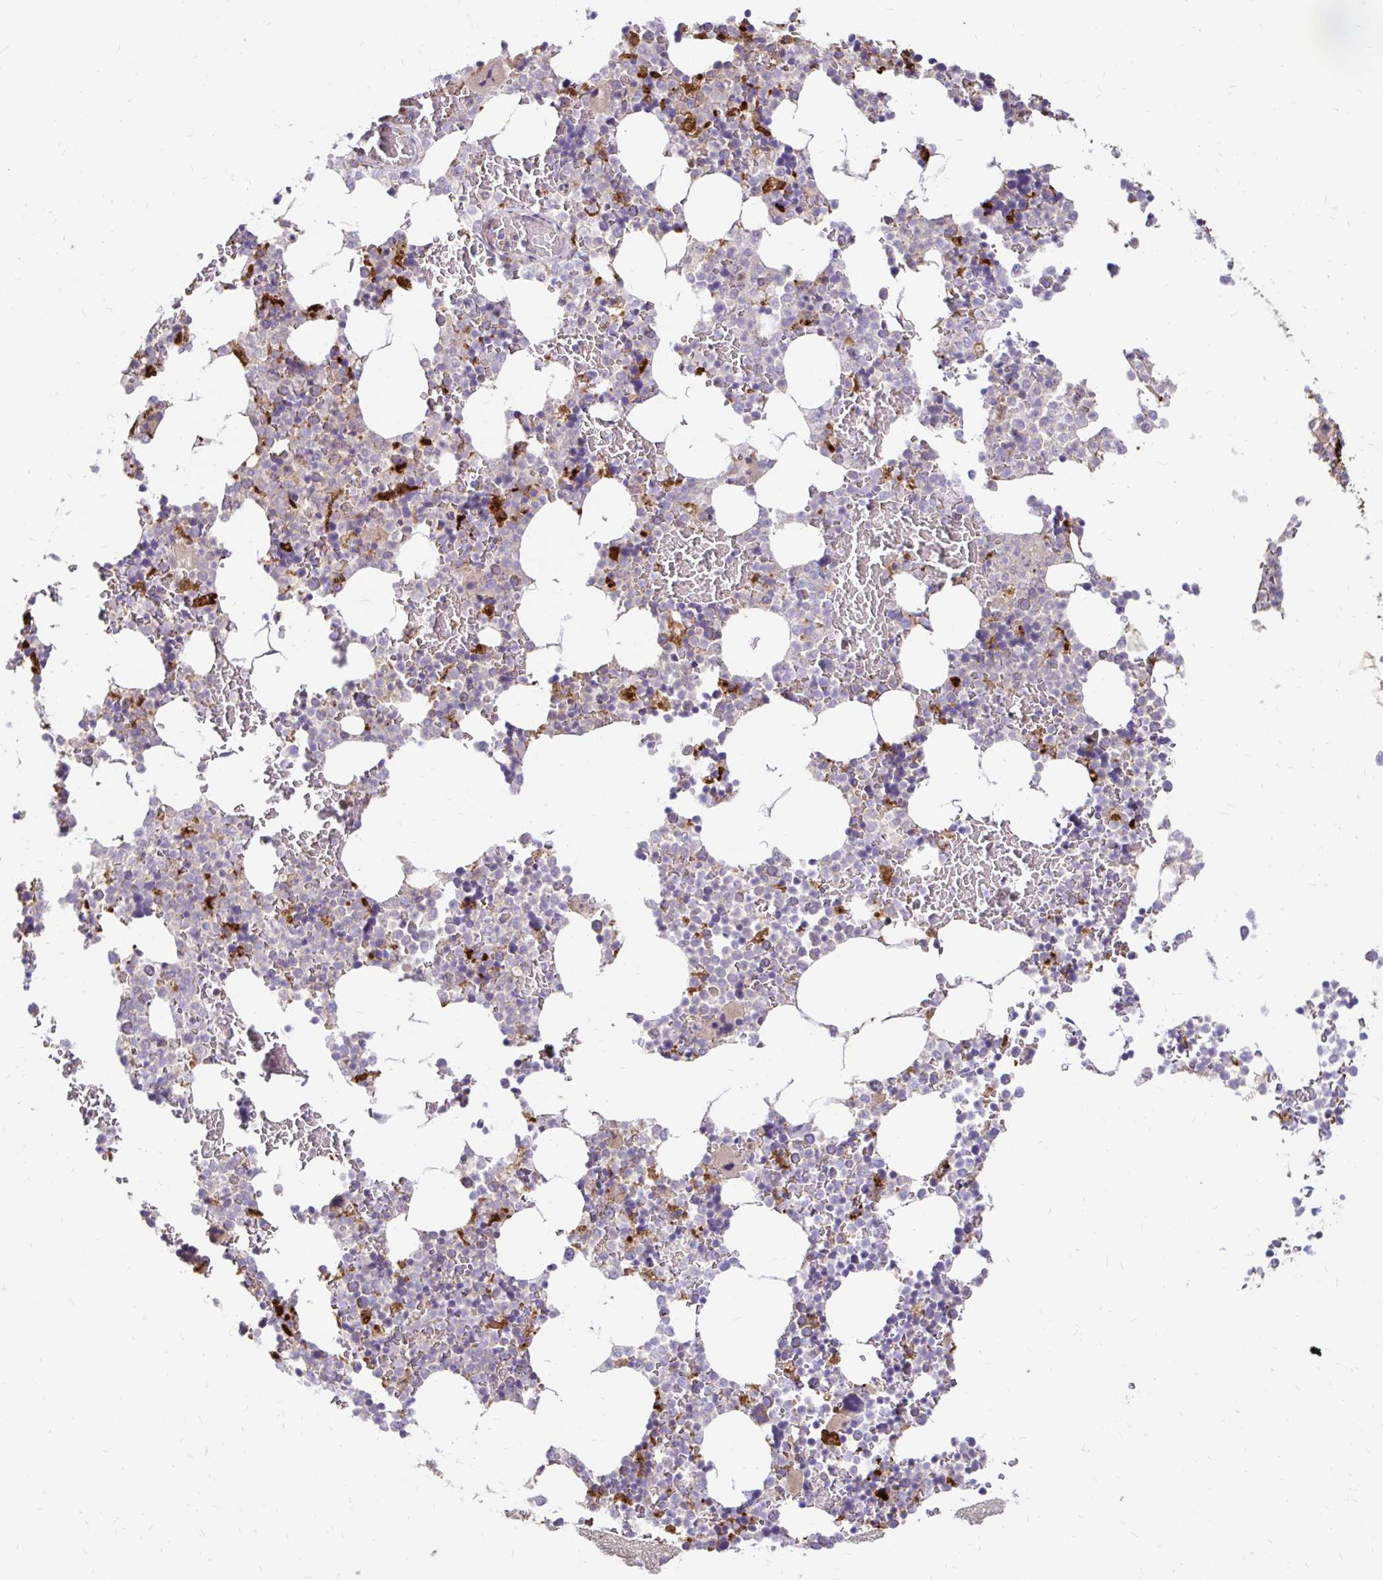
{"staining": {"intensity": "negative", "quantity": "none", "location": "none"}, "tissue": "bone marrow", "cell_type": "Hematopoietic cells", "image_type": "normal", "snomed": [{"axis": "morphology", "description": "Normal tissue, NOS"}, {"axis": "topography", "description": "Bone marrow"}], "caption": "High power microscopy image of an immunohistochemistry histopathology image of normal bone marrow, revealing no significant positivity in hematopoietic cells.", "gene": "FUCA1", "patient": {"sex": "female", "age": 42}}